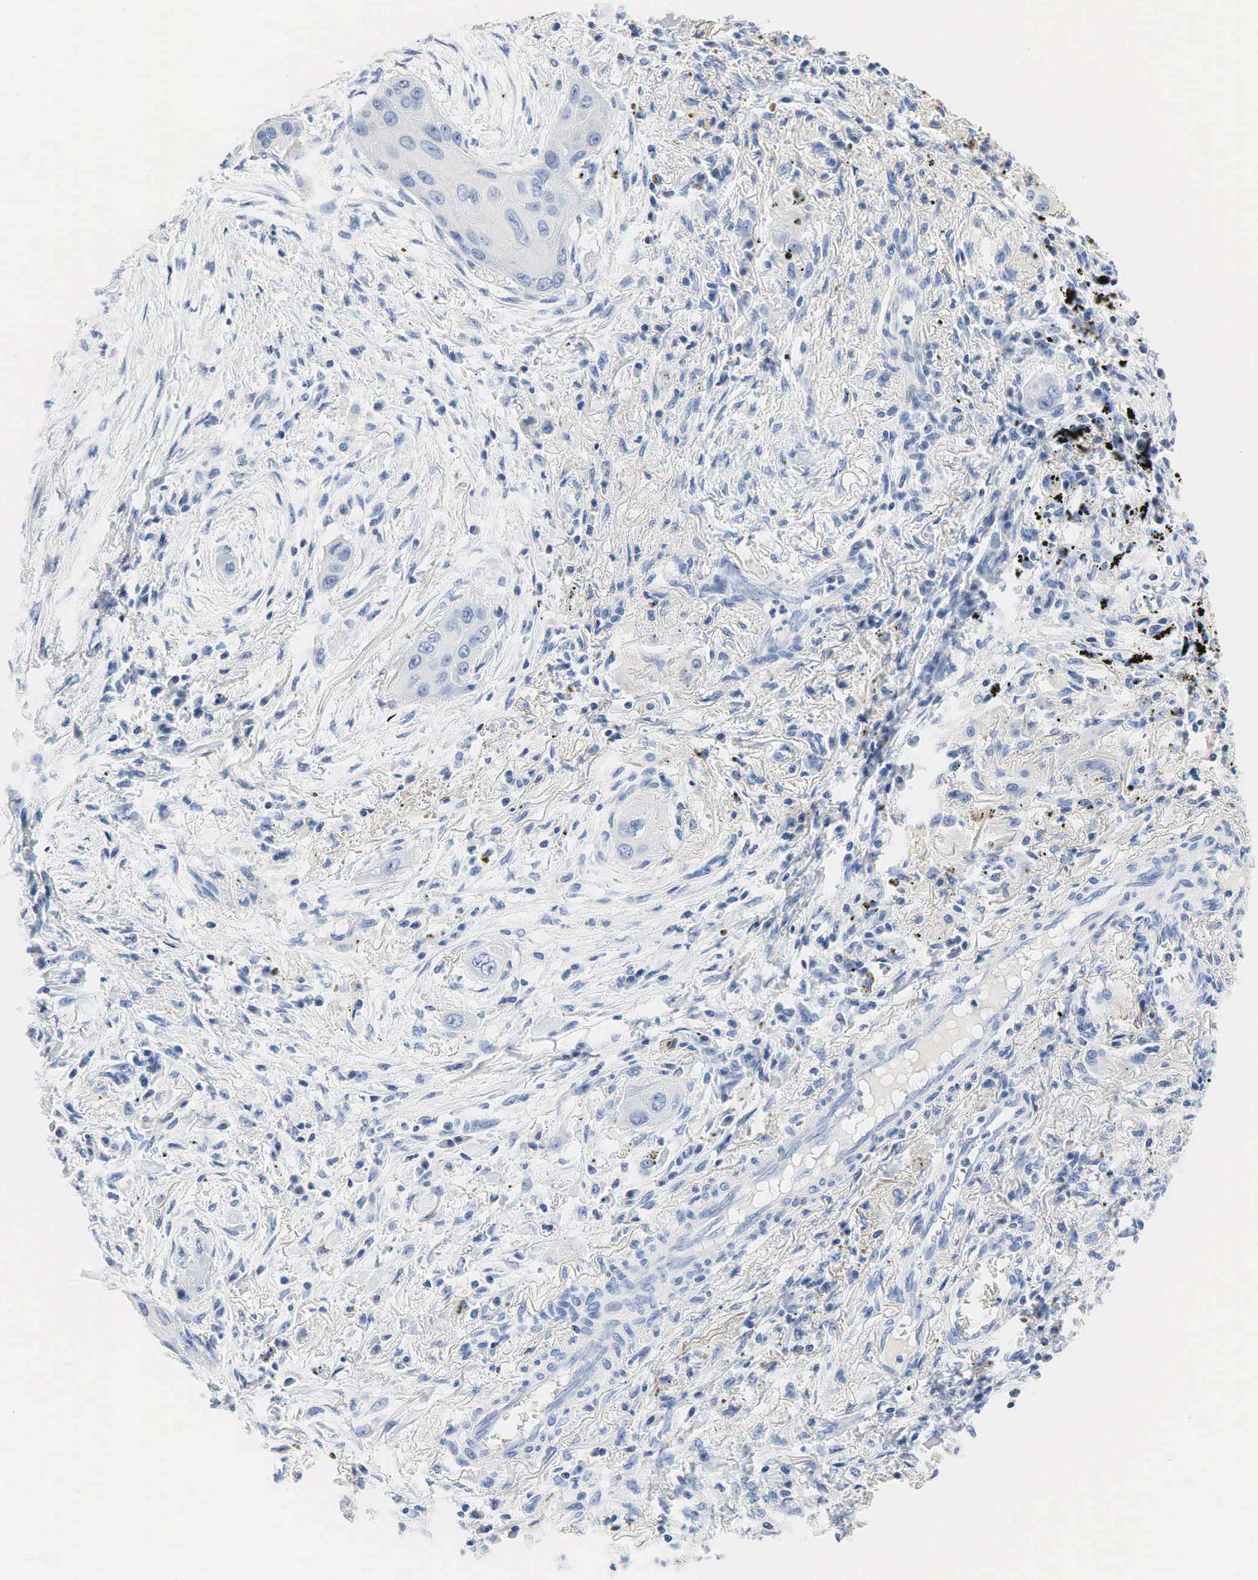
{"staining": {"intensity": "negative", "quantity": "none", "location": "none"}, "tissue": "lung cancer", "cell_type": "Tumor cells", "image_type": "cancer", "snomed": [{"axis": "morphology", "description": "Squamous cell carcinoma, NOS"}, {"axis": "topography", "description": "Lung"}], "caption": "This is an IHC histopathology image of human squamous cell carcinoma (lung). There is no positivity in tumor cells.", "gene": "SST", "patient": {"sex": "male", "age": 71}}